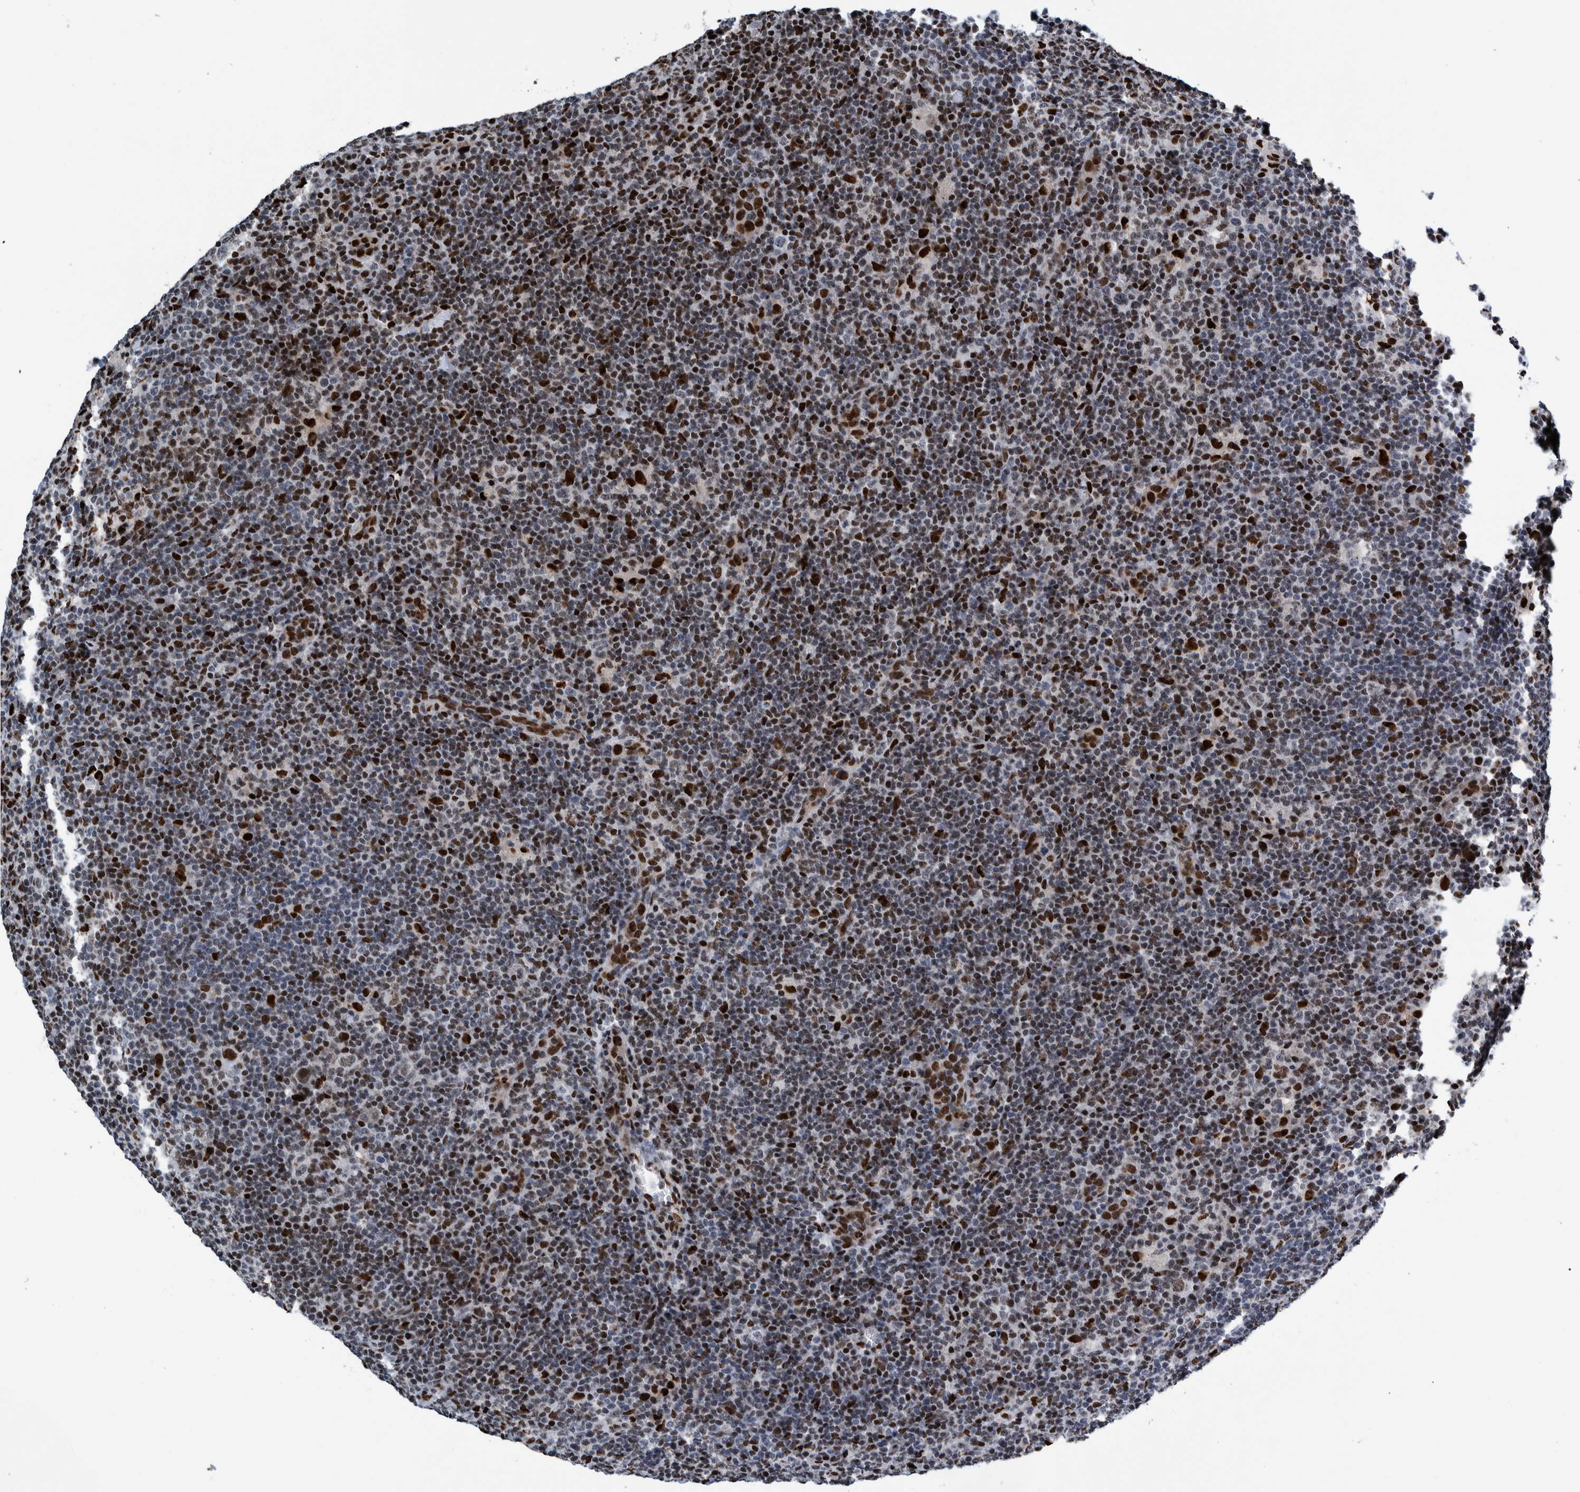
{"staining": {"intensity": "moderate", "quantity": "25%-75%", "location": "nuclear"}, "tissue": "lymphoma", "cell_type": "Tumor cells", "image_type": "cancer", "snomed": [{"axis": "morphology", "description": "Hodgkin's disease, NOS"}, {"axis": "topography", "description": "Lymph node"}], "caption": "Hodgkin's disease stained for a protein exhibits moderate nuclear positivity in tumor cells. (DAB (3,3'-diaminobenzidine) IHC, brown staining for protein, blue staining for nuclei).", "gene": "HEATR9", "patient": {"sex": "female", "age": 57}}